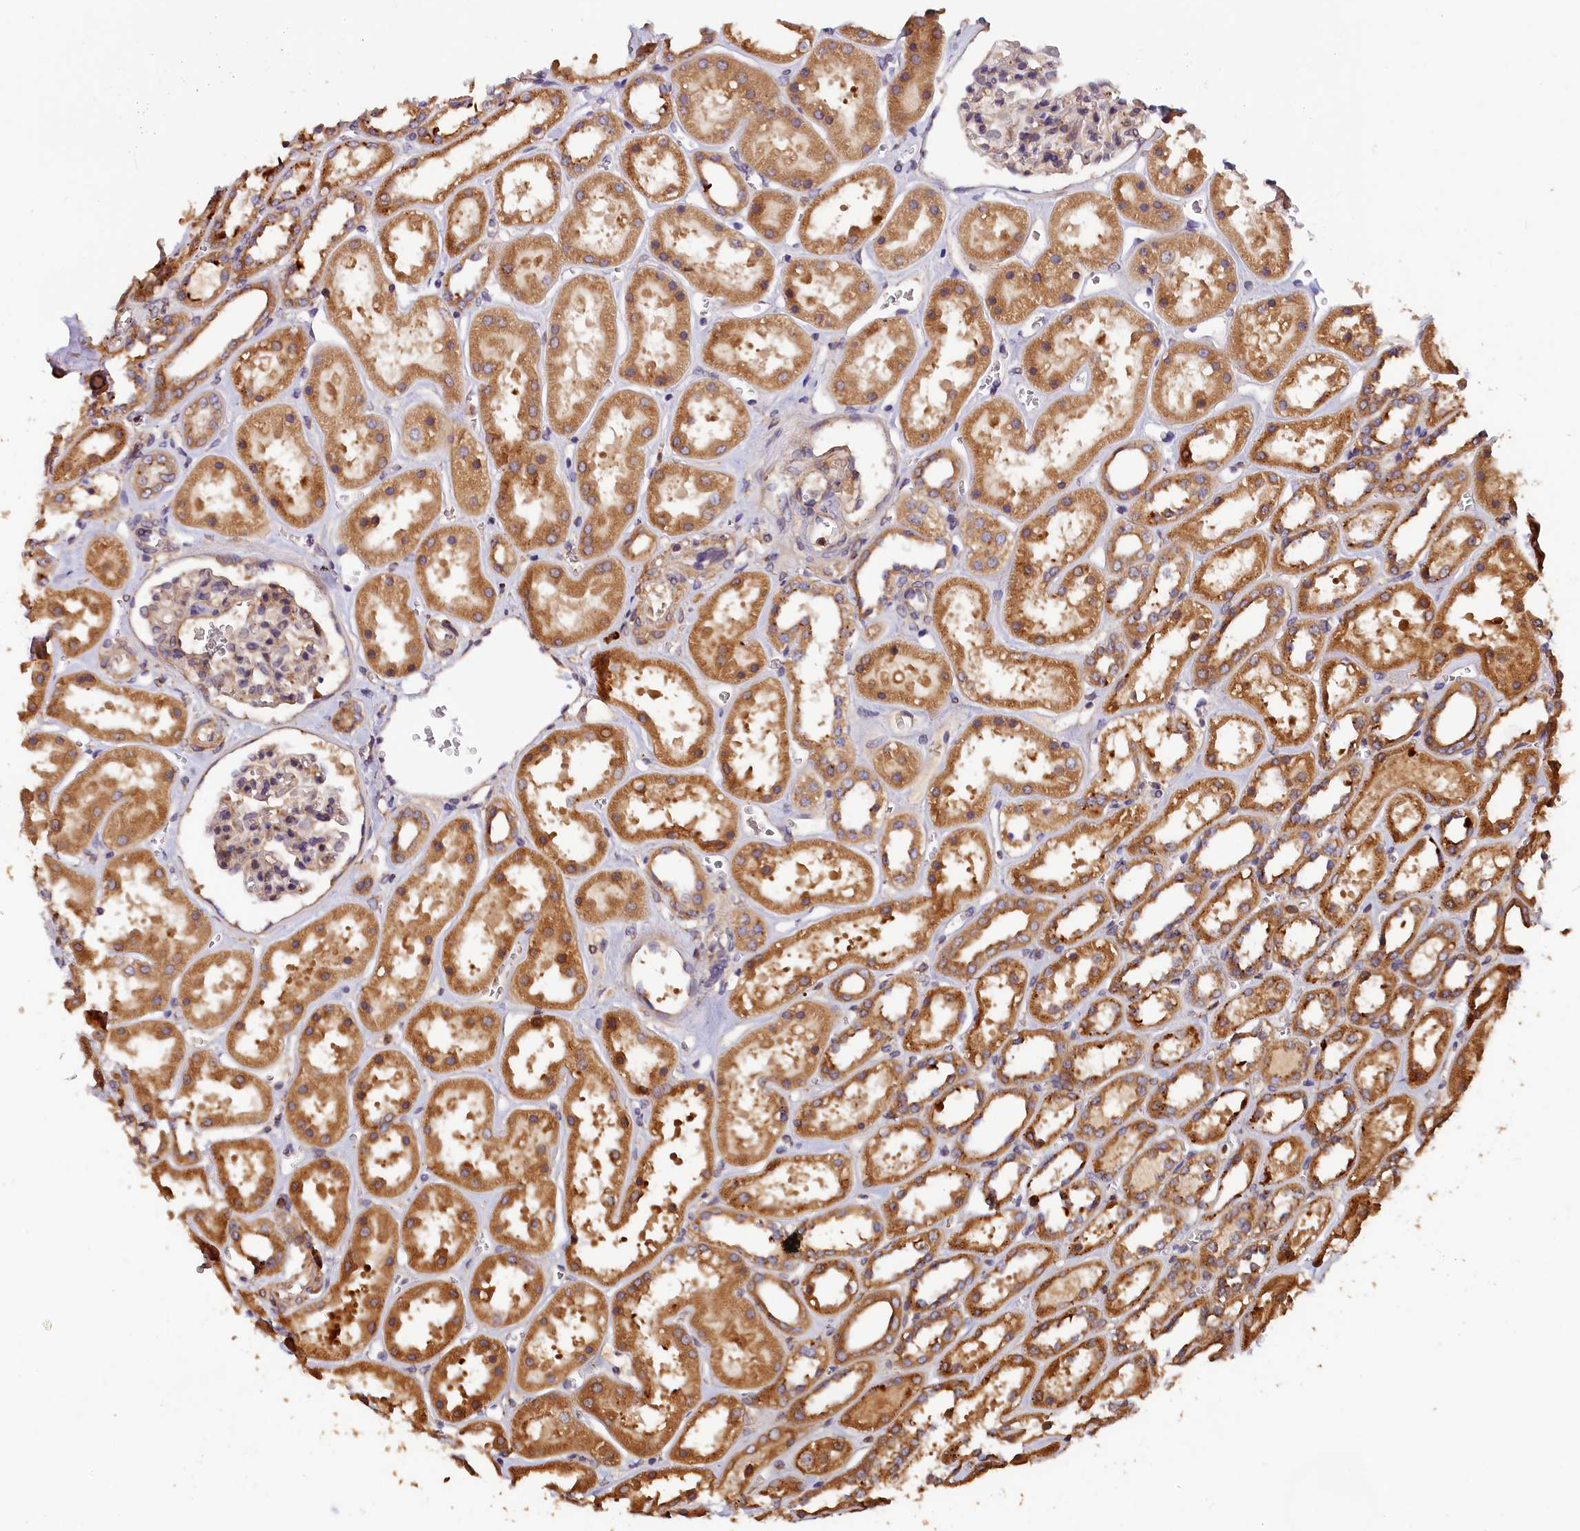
{"staining": {"intensity": "weak", "quantity": ">75%", "location": "cytoplasmic/membranous"}, "tissue": "kidney", "cell_type": "Cells in glomeruli", "image_type": "normal", "snomed": [{"axis": "morphology", "description": "Normal tissue, NOS"}, {"axis": "topography", "description": "Kidney"}], "caption": "The micrograph shows a brown stain indicating the presence of a protein in the cytoplasmic/membranous of cells in glomeruli in kidney. Nuclei are stained in blue.", "gene": "HMOX2", "patient": {"sex": "female", "age": 41}}